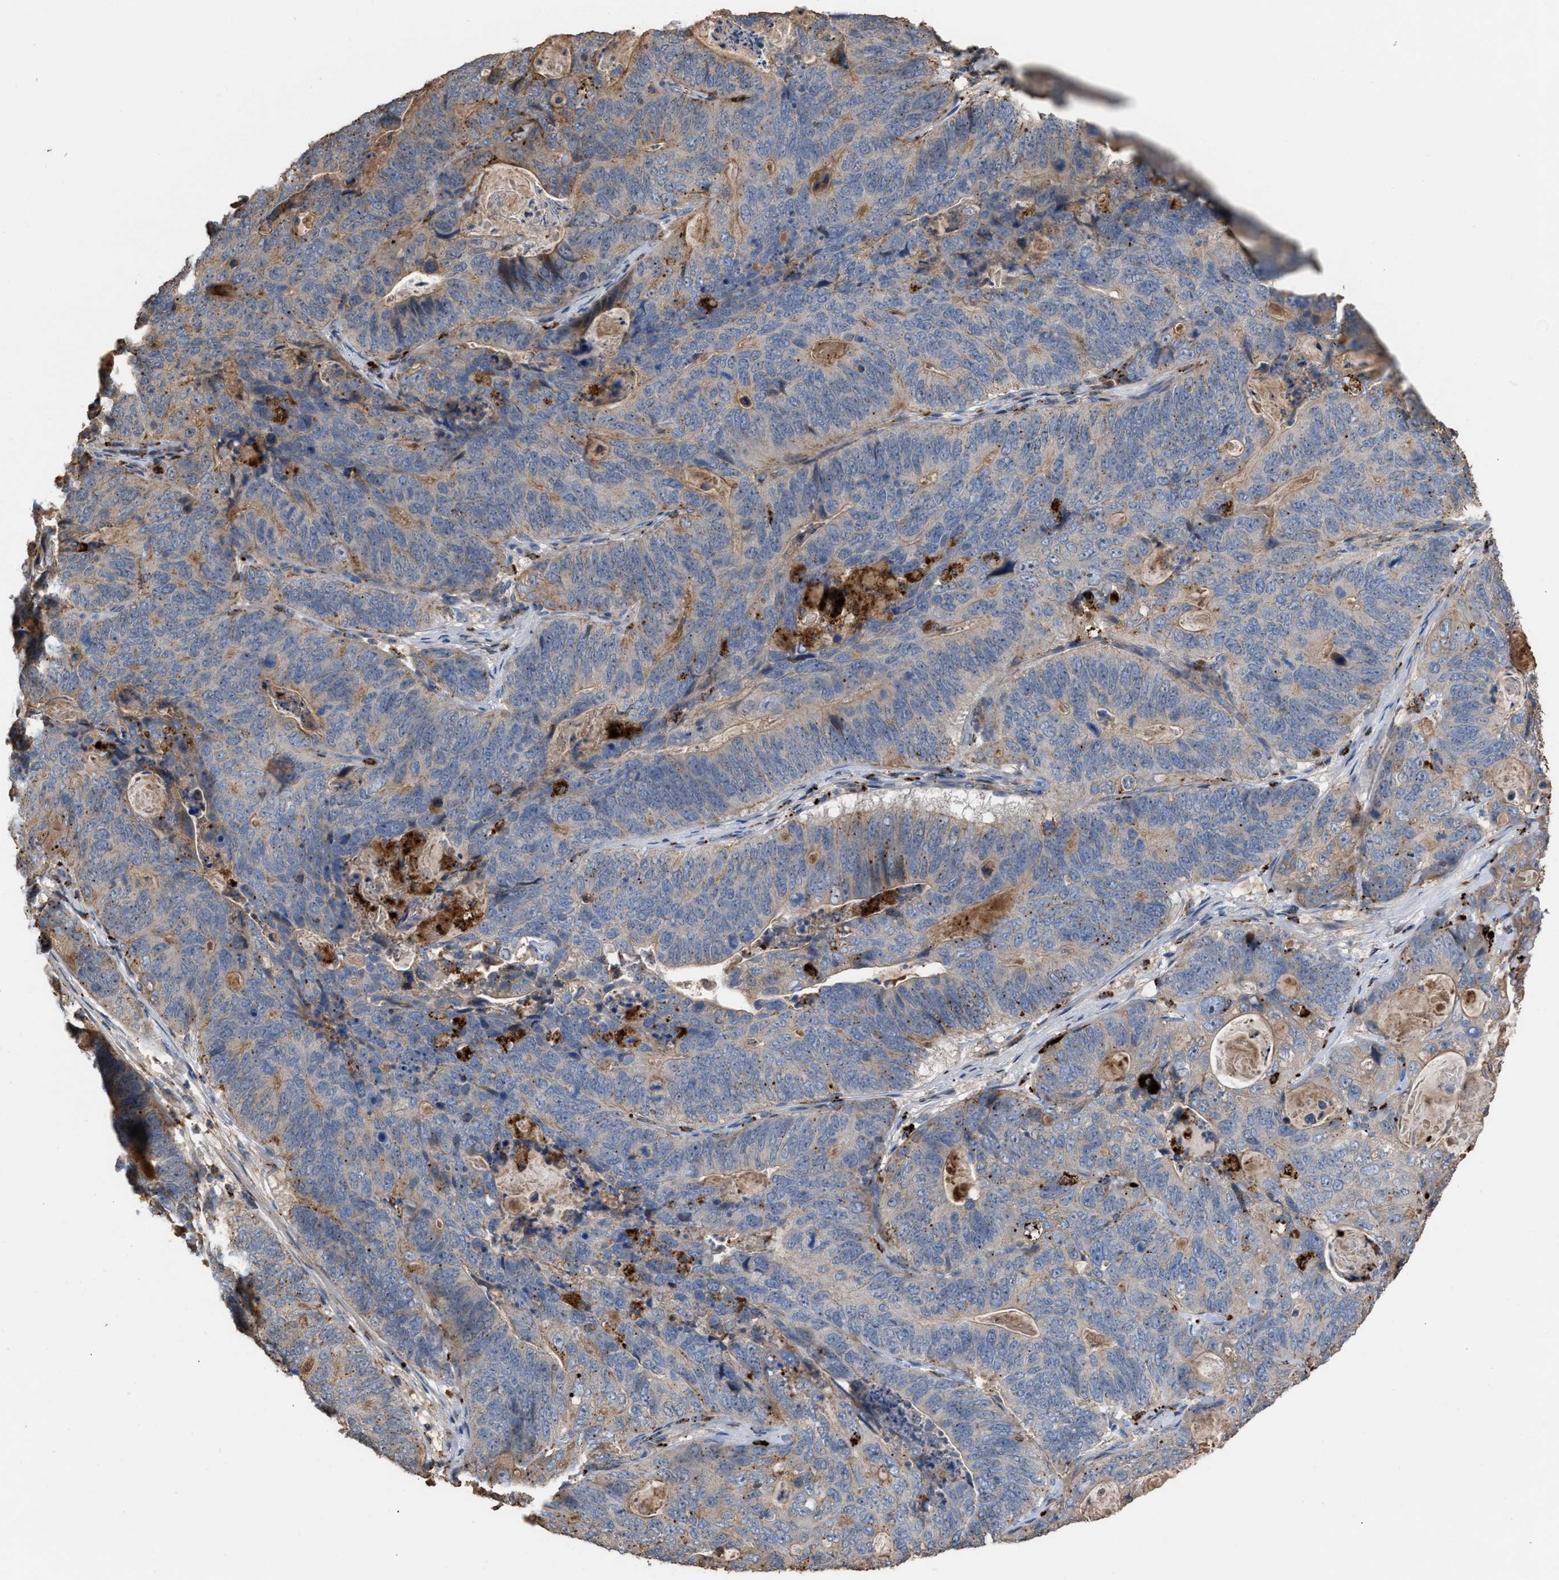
{"staining": {"intensity": "weak", "quantity": "<25%", "location": "cytoplasmic/membranous"}, "tissue": "stomach cancer", "cell_type": "Tumor cells", "image_type": "cancer", "snomed": [{"axis": "morphology", "description": "Normal tissue, NOS"}, {"axis": "morphology", "description": "Adenocarcinoma, NOS"}, {"axis": "topography", "description": "Stomach"}], "caption": "Tumor cells are negative for brown protein staining in stomach adenocarcinoma. The staining was performed using DAB (3,3'-diaminobenzidine) to visualize the protein expression in brown, while the nuclei were stained in blue with hematoxylin (Magnification: 20x).", "gene": "ELMO3", "patient": {"sex": "female", "age": 89}}